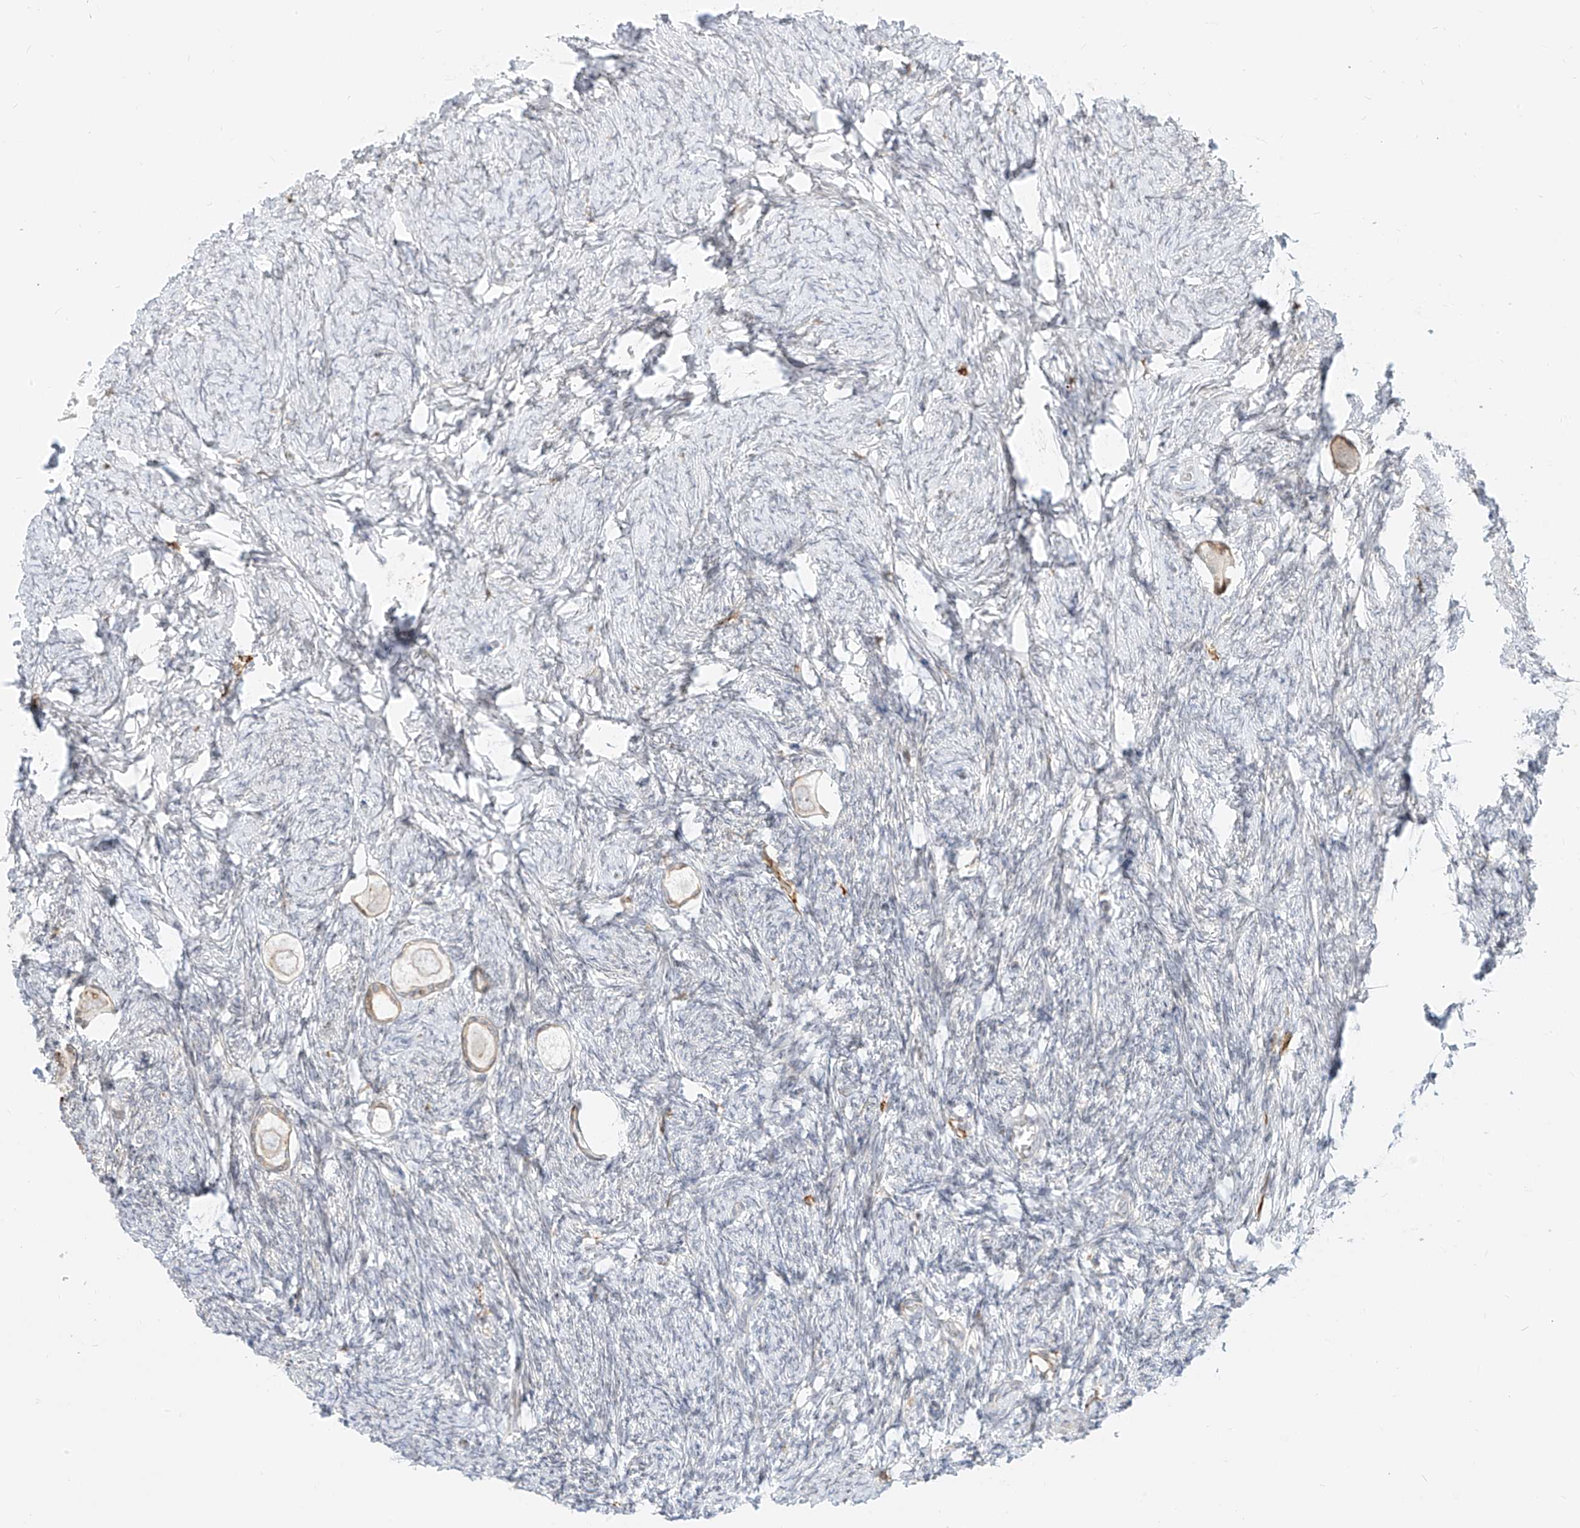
{"staining": {"intensity": "weak", "quantity": "25%-75%", "location": "cytoplasmic/membranous"}, "tissue": "ovary", "cell_type": "Follicle cells", "image_type": "normal", "snomed": [{"axis": "morphology", "description": "Normal tissue, NOS"}, {"axis": "topography", "description": "Ovary"}], "caption": "Weak cytoplasmic/membranous protein positivity is identified in about 25%-75% of follicle cells in ovary.", "gene": "NHSL1", "patient": {"sex": "female", "age": 27}}